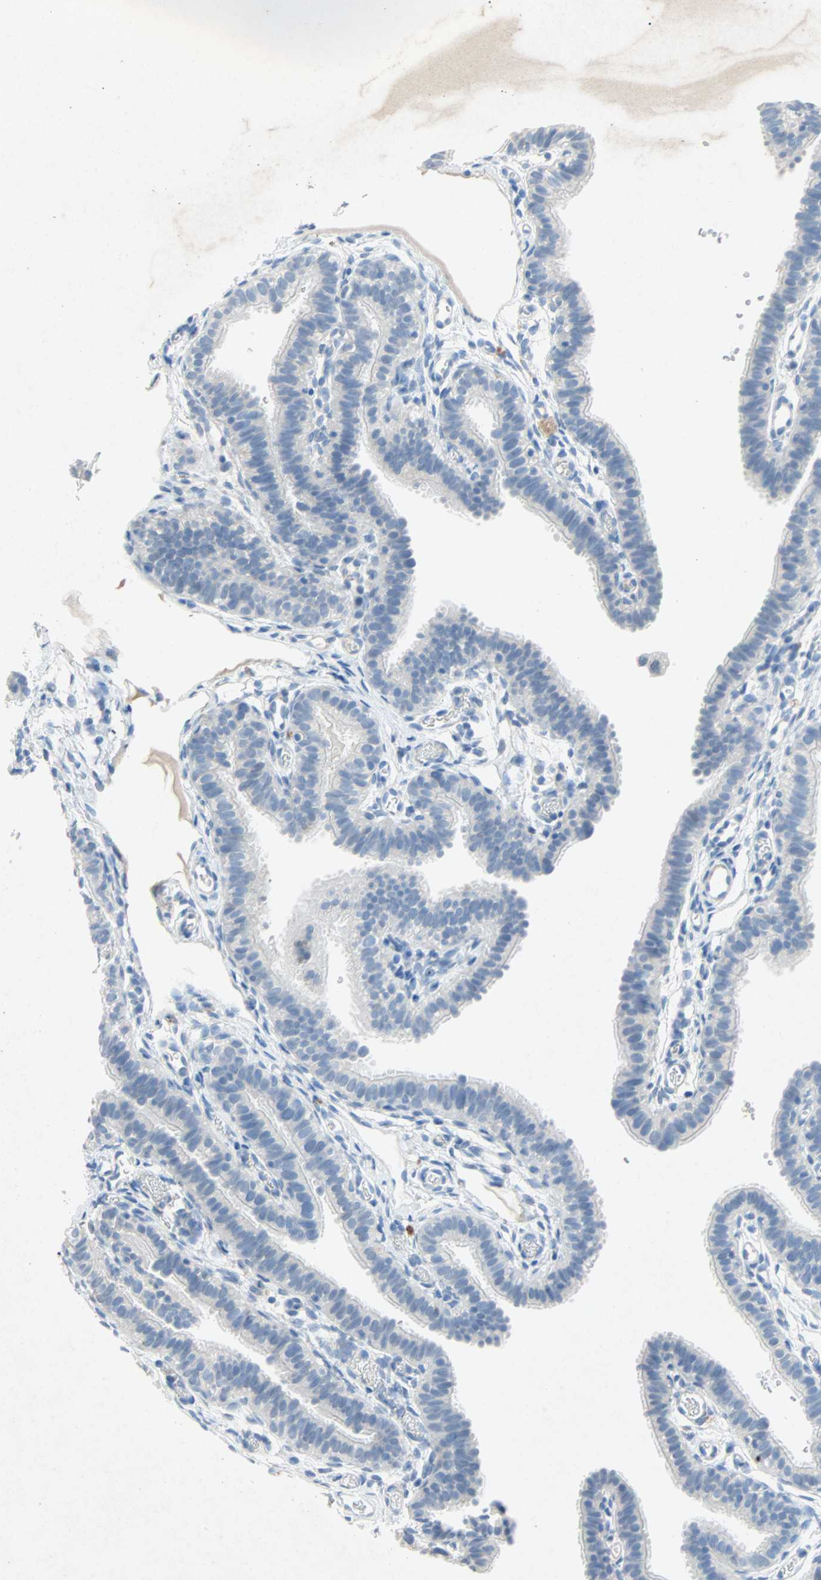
{"staining": {"intensity": "negative", "quantity": "none", "location": "none"}, "tissue": "fallopian tube", "cell_type": "Glandular cells", "image_type": "normal", "snomed": [{"axis": "morphology", "description": "Normal tissue, NOS"}, {"axis": "topography", "description": "Fallopian tube"}, {"axis": "topography", "description": "Placenta"}], "caption": "Glandular cells are negative for protein expression in unremarkable human fallopian tube. (IHC, brightfield microscopy, high magnification).", "gene": "PCDHB2", "patient": {"sex": "female", "age": 34}}